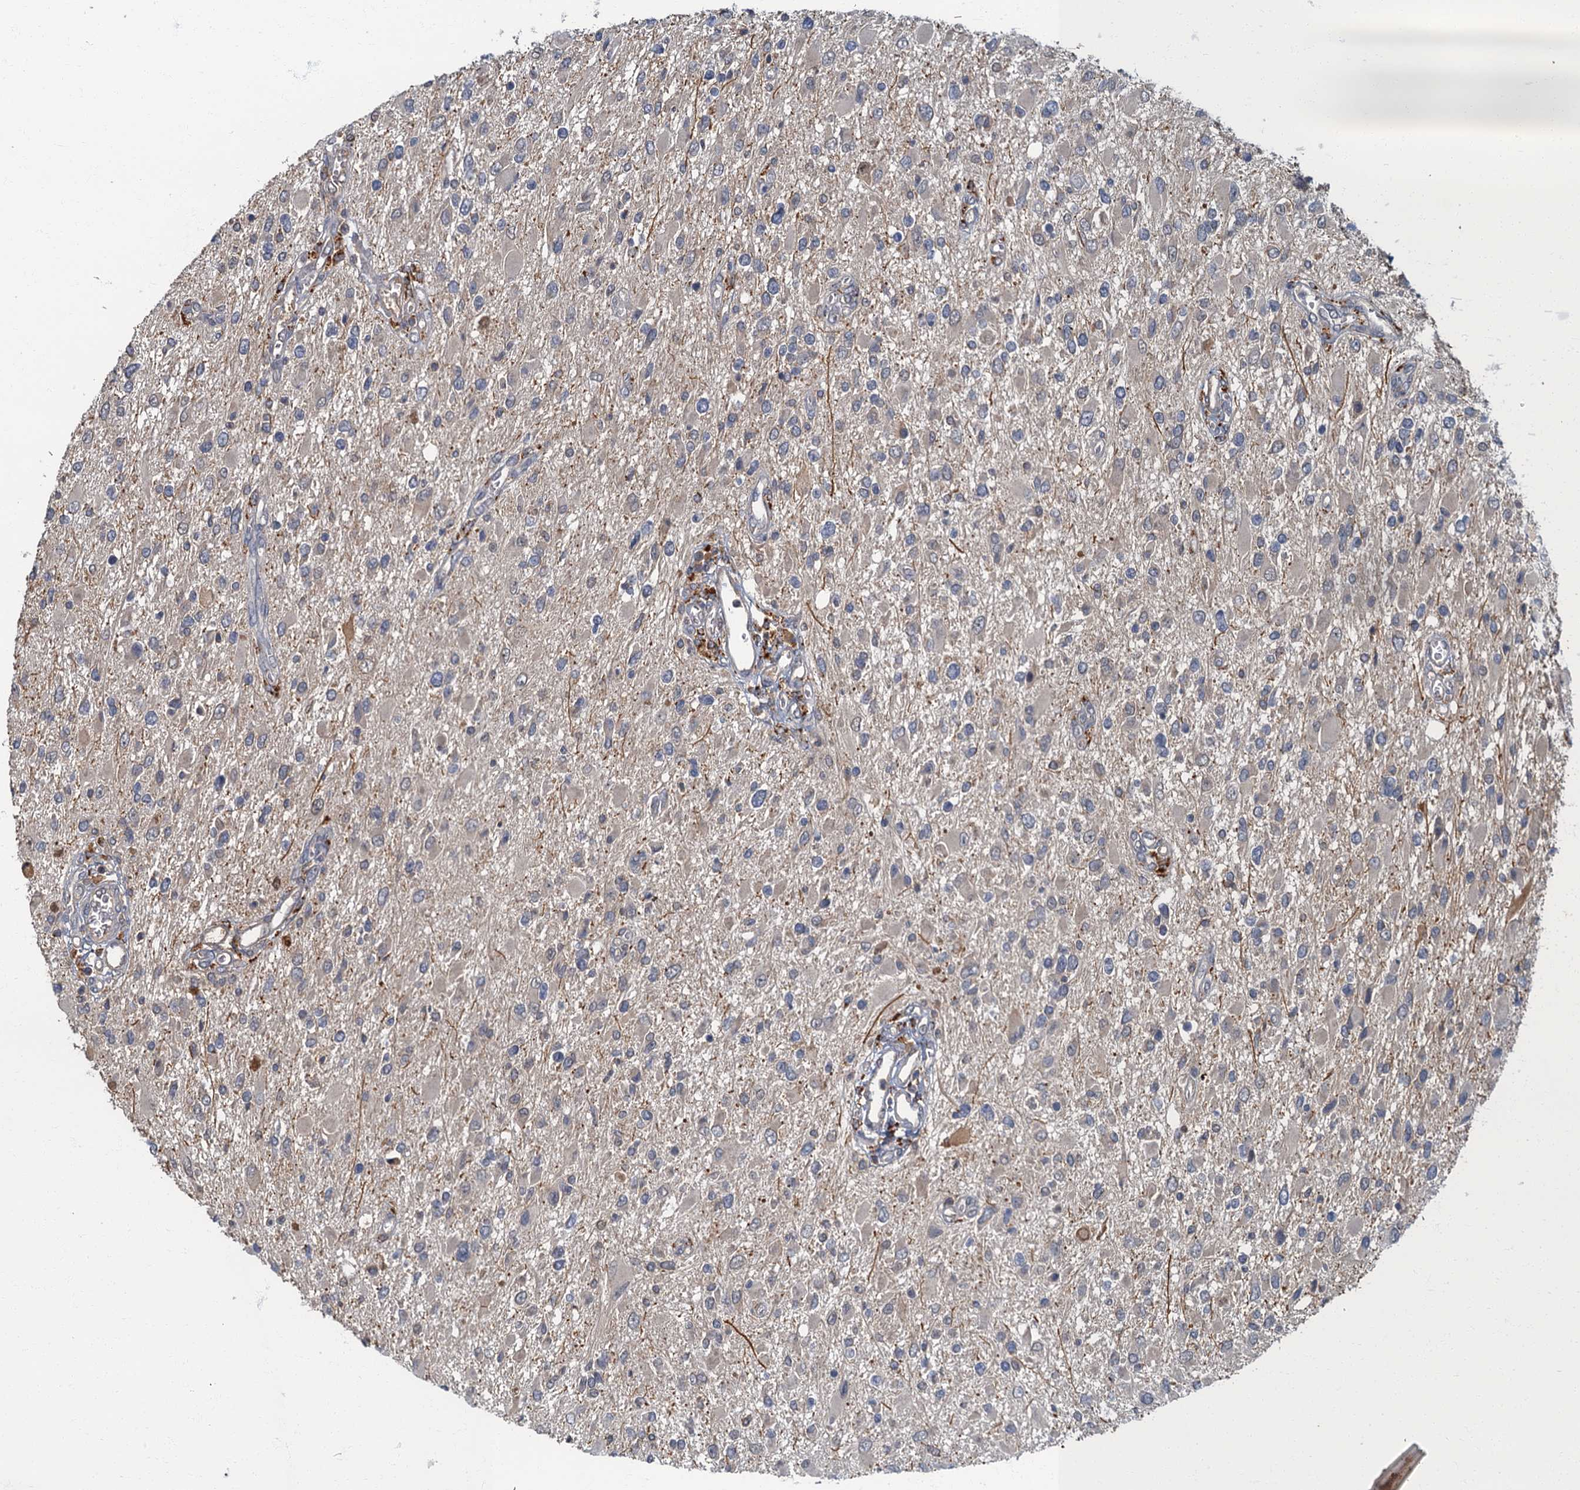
{"staining": {"intensity": "negative", "quantity": "none", "location": "none"}, "tissue": "glioma", "cell_type": "Tumor cells", "image_type": "cancer", "snomed": [{"axis": "morphology", "description": "Glioma, malignant, High grade"}, {"axis": "topography", "description": "Brain"}], "caption": "High-grade glioma (malignant) stained for a protein using immunohistochemistry displays no expression tumor cells.", "gene": "WDCP", "patient": {"sex": "male", "age": 53}}